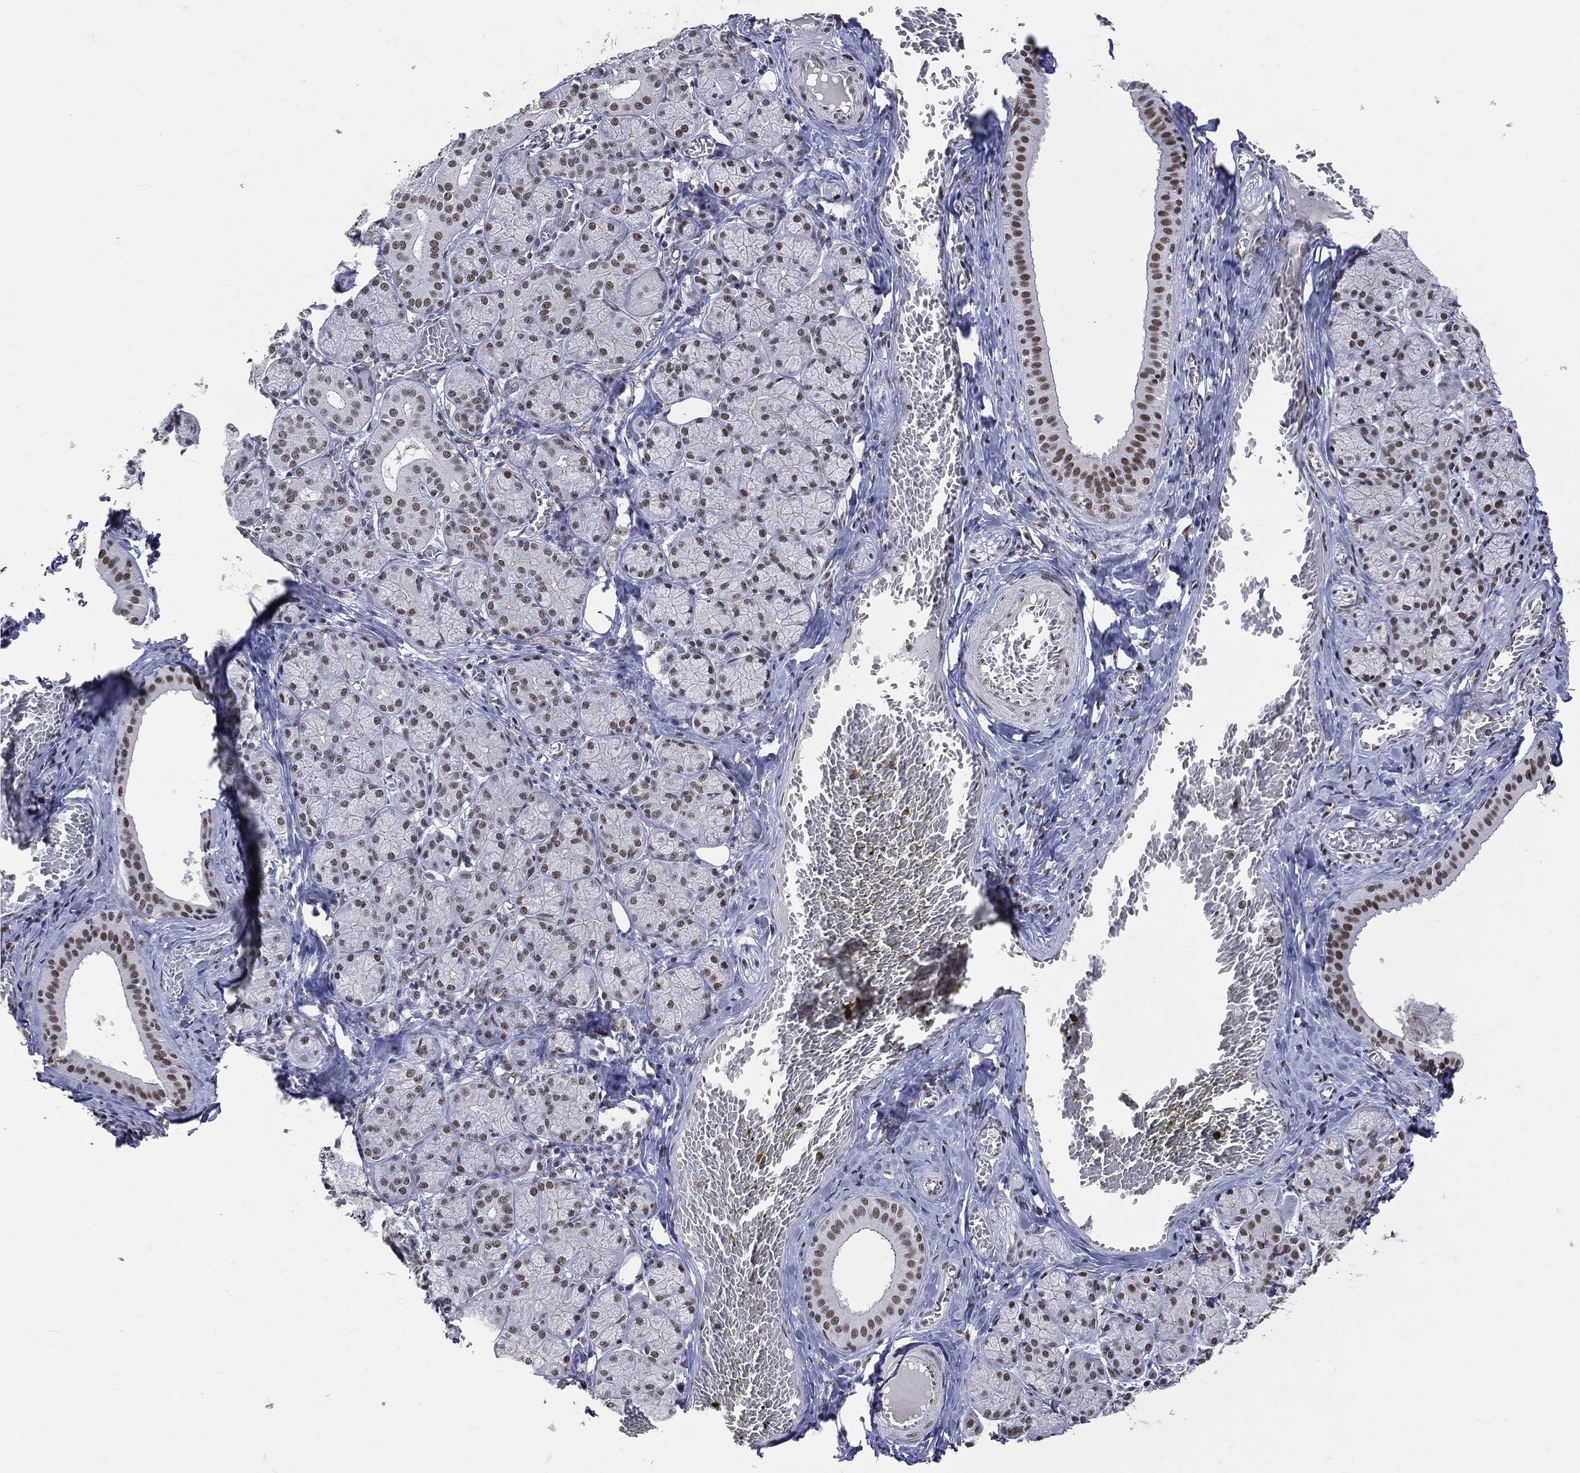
{"staining": {"intensity": "strong", "quantity": ">75%", "location": "nuclear"}, "tissue": "salivary gland", "cell_type": "Glandular cells", "image_type": "normal", "snomed": [{"axis": "morphology", "description": "Normal tissue, NOS"}, {"axis": "topography", "description": "Salivary gland"}, {"axis": "topography", "description": "Peripheral nerve tissue"}], "caption": "Brown immunohistochemical staining in benign human salivary gland reveals strong nuclear positivity in approximately >75% of glandular cells.", "gene": "CDK7", "patient": {"sex": "female", "age": 24}}